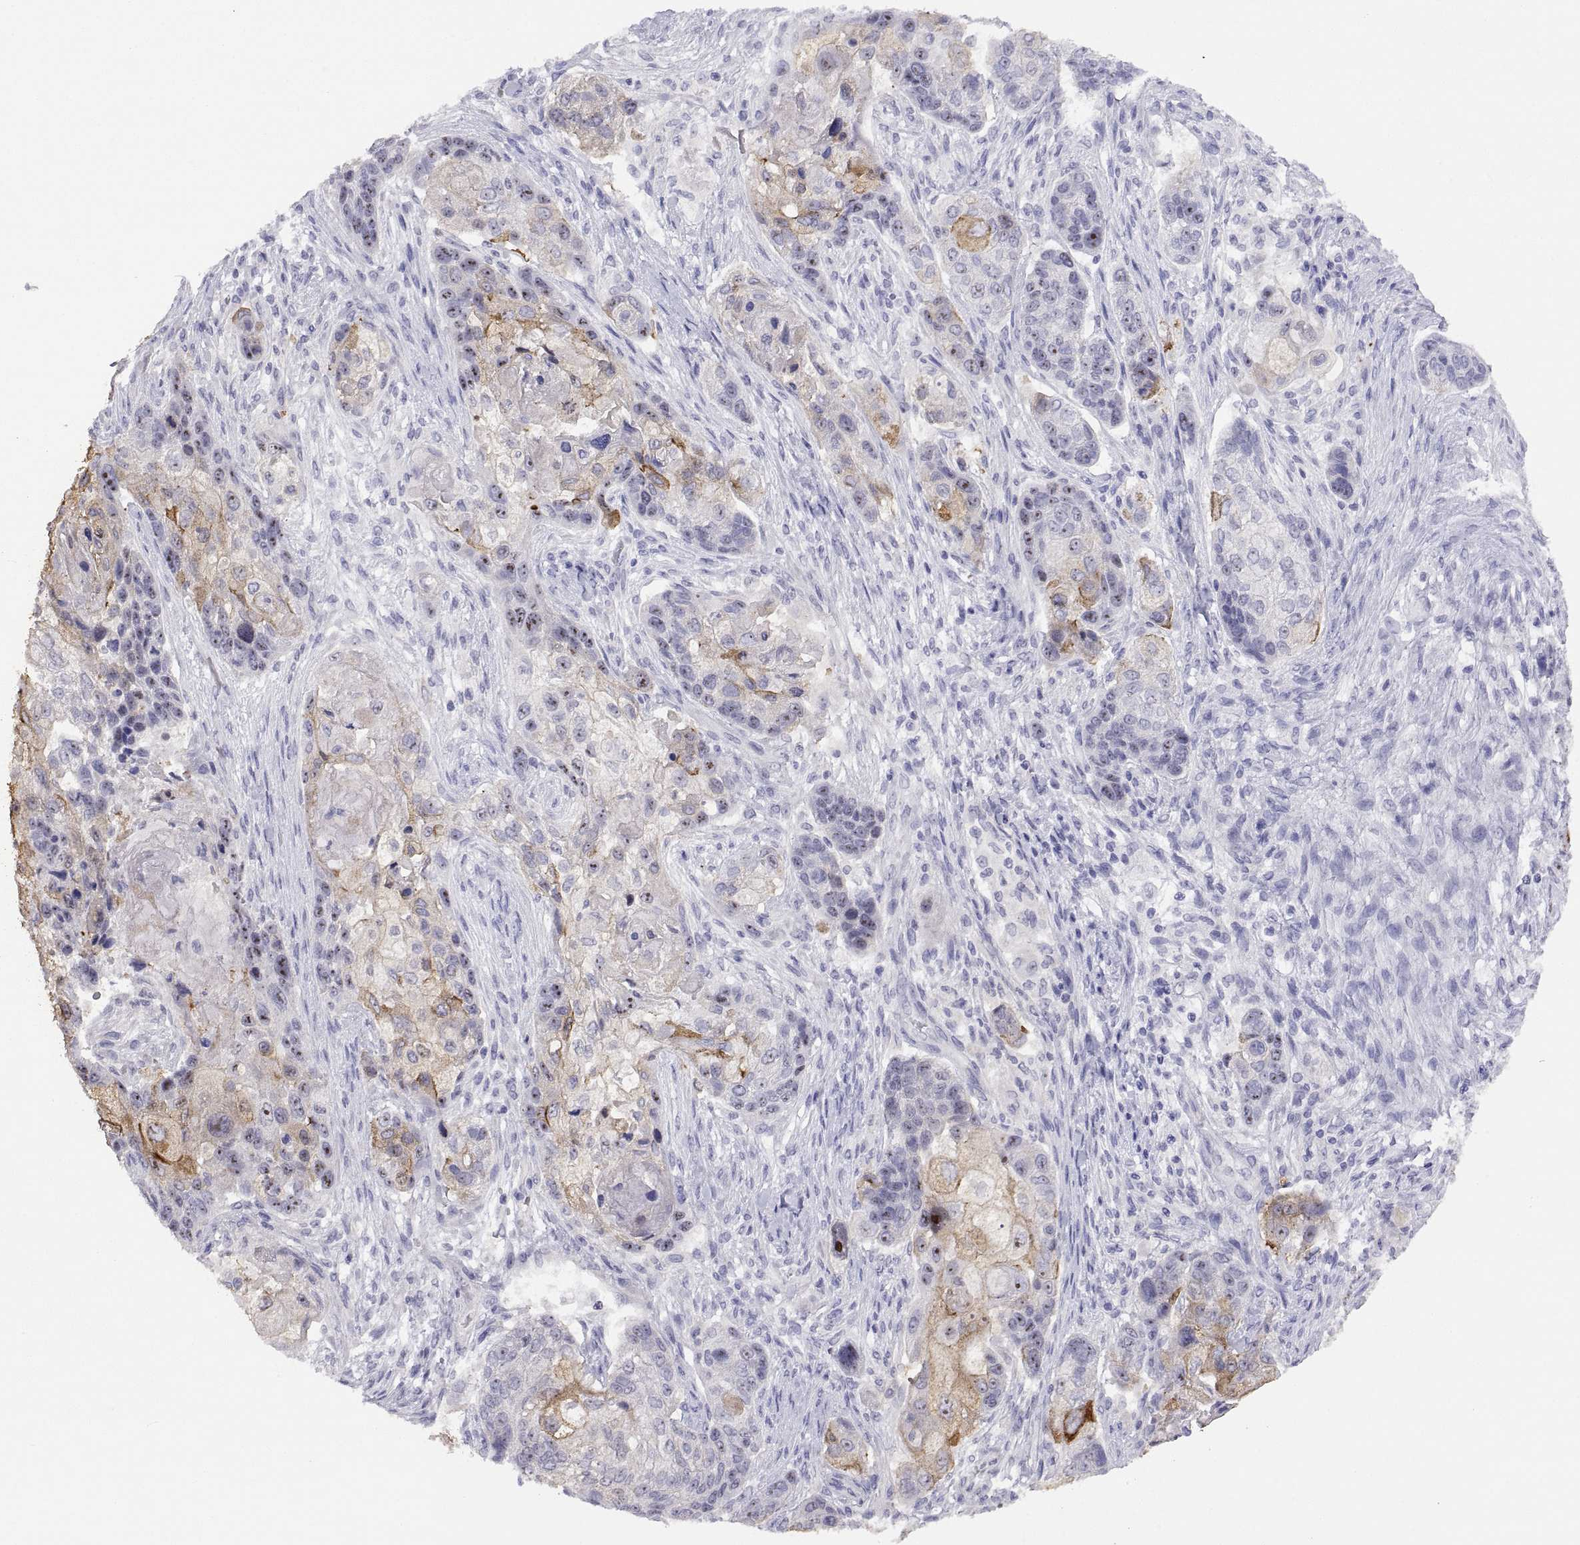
{"staining": {"intensity": "moderate", "quantity": "25%-75%", "location": "cytoplasmic/membranous"}, "tissue": "lung cancer", "cell_type": "Tumor cells", "image_type": "cancer", "snomed": [{"axis": "morphology", "description": "Squamous cell carcinoma, NOS"}, {"axis": "topography", "description": "Lung"}], "caption": "This is a histology image of IHC staining of lung squamous cell carcinoma, which shows moderate positivity in the cytoplasmic/membranous of tumor cells.", "gene": "VSX2", "patient": {"sex": "male", "age": 69}}